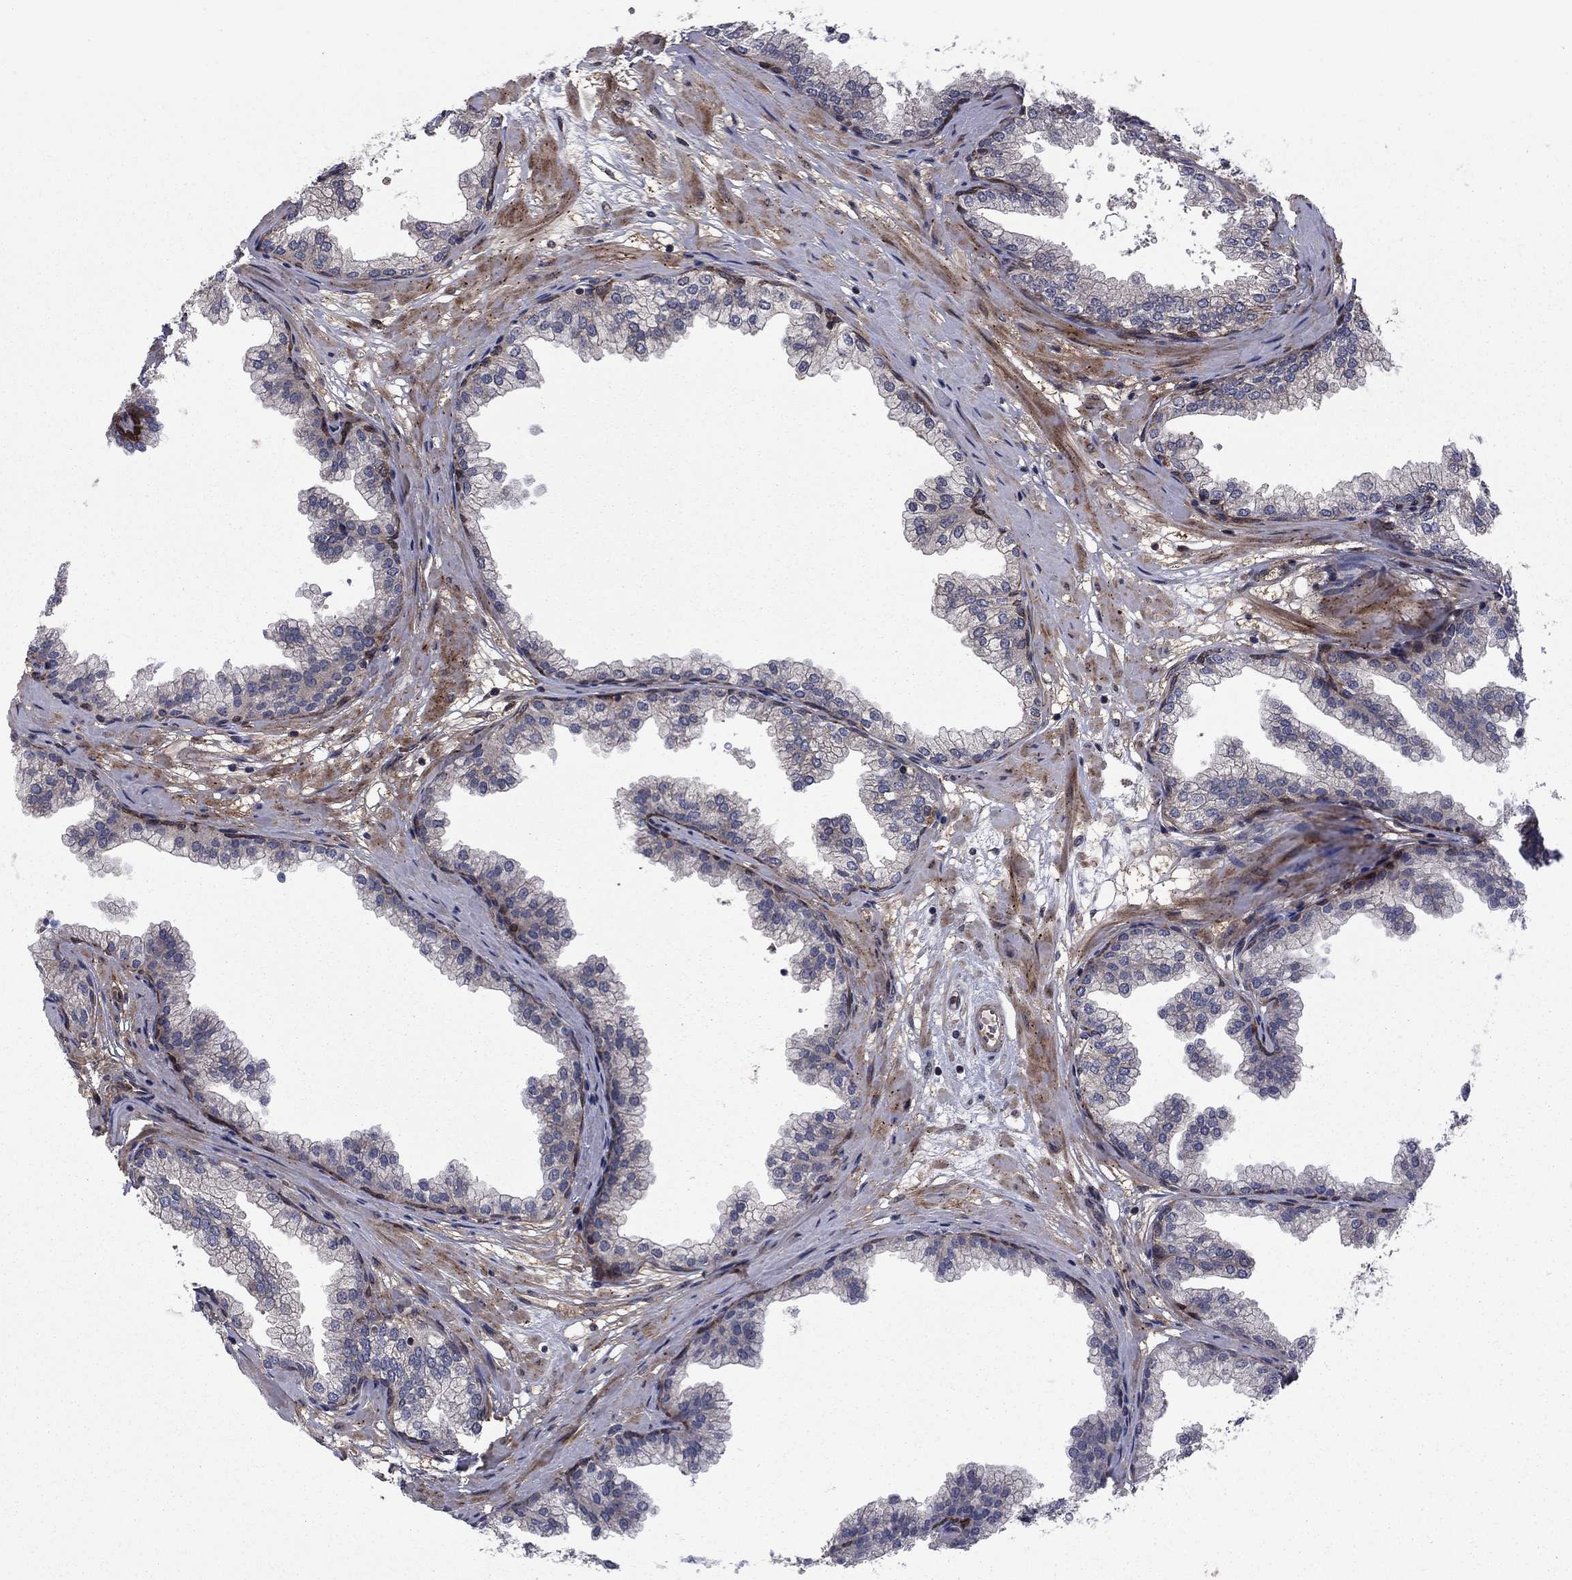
{"staining": {"intensity": "negative", "quantity": "none", "location": "none"}, "tissue": "prostate", "cell_type": "Glandular cells", "image_type": "normal", "snomed": [{"axis": "morphology", "description": "Normal tissue, NOS"}, {"axis": "topography", "description": "Prostate"}], "caption": "Human prostate stained for a protein using IHC reveals no staining in glandular cells.", "gene": "HDAC4", "patient": {"sex": "male", "age": 37}}